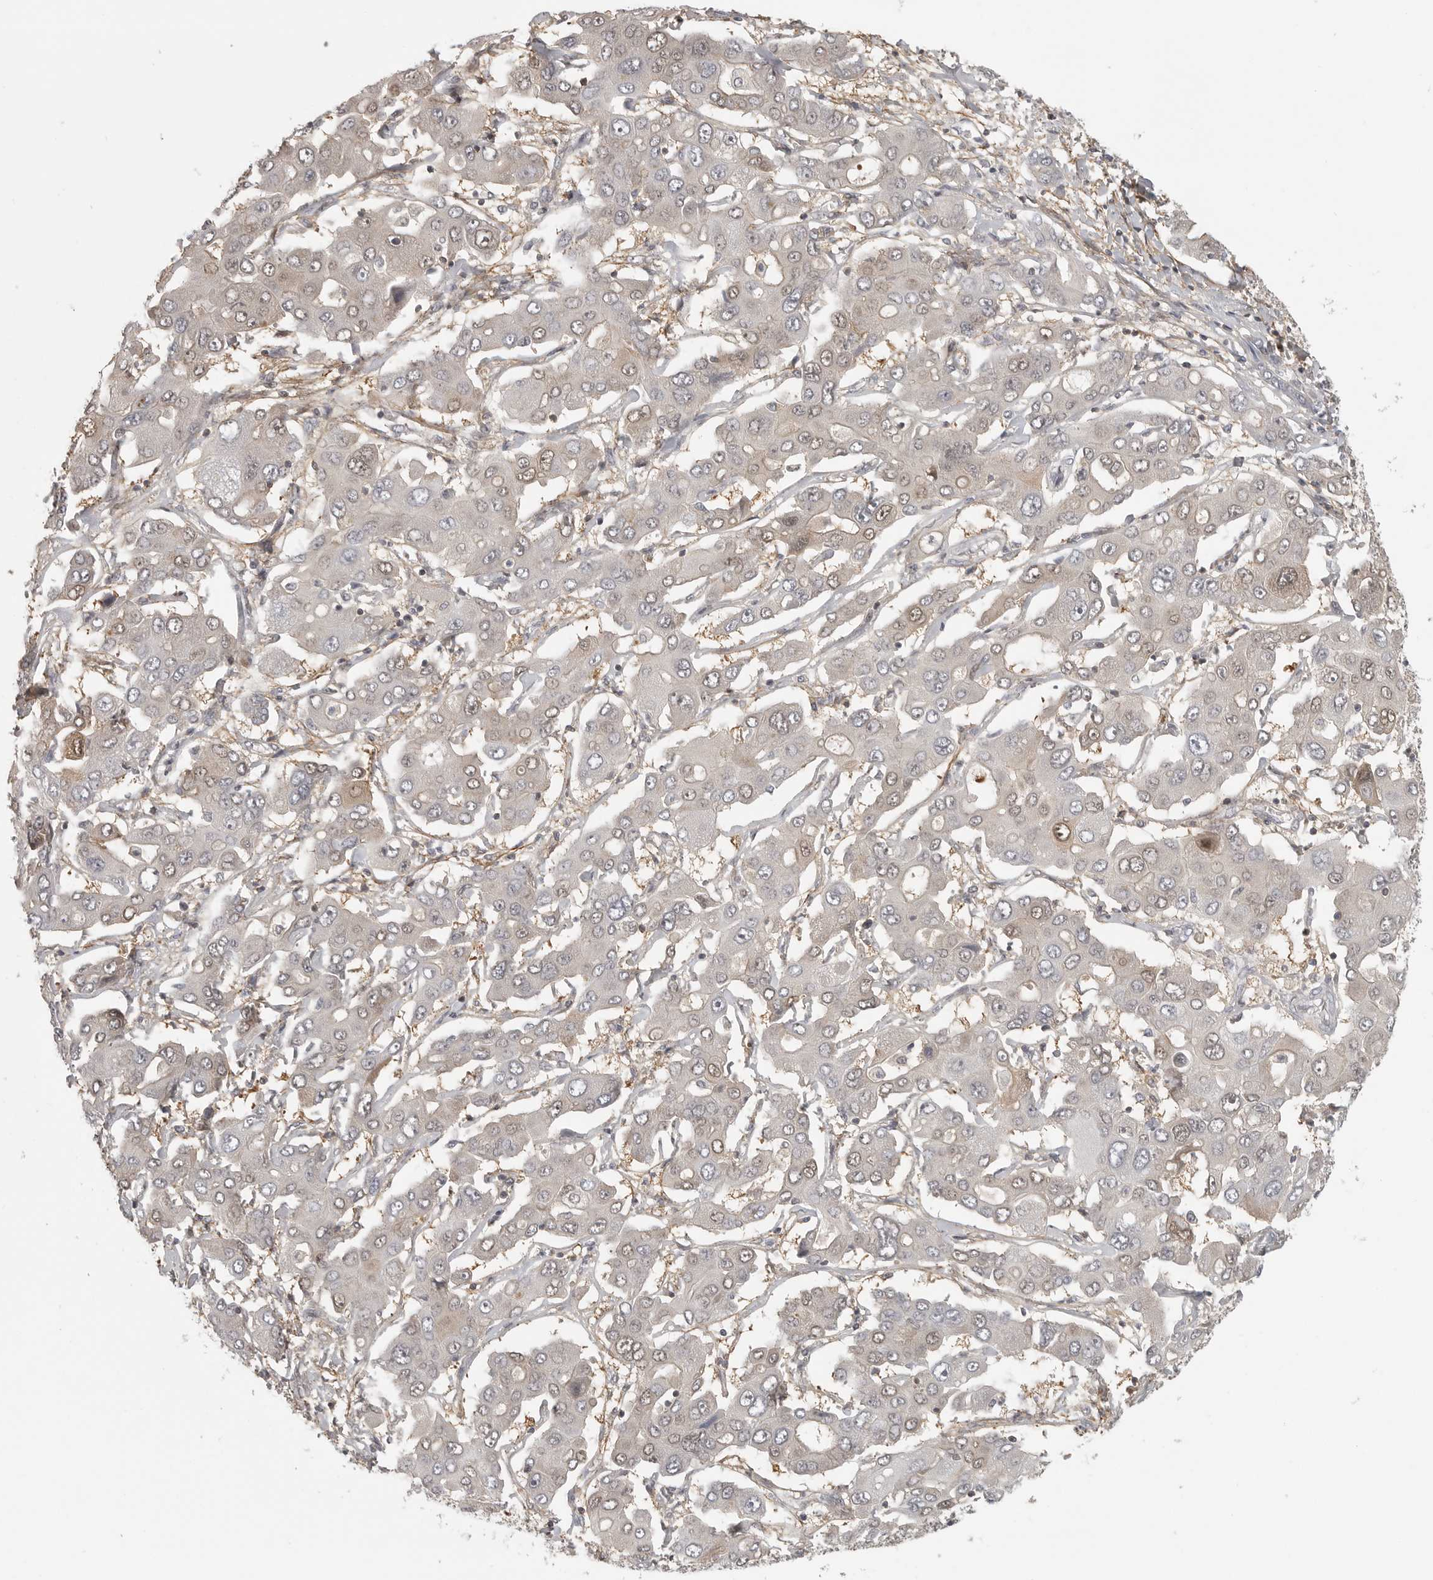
{"staining": {"intensity": "weak", "quantity": "<25%", "location": "nuclear"}, "tissue": "liver cancer", "cell_type": "Tumor cells", "image_type": "cancer", "snomed": [{"axis": "morphology", "description": "Cholangiocarcinoma"}, {"axis": "topography", "description": "Liver"}], "caption": "This is an IHC photomicrograph of human liver cancer. There is no expression in tumor cells.", "gene": "UROD", "patient": {"sex": "male", "age": 67}}